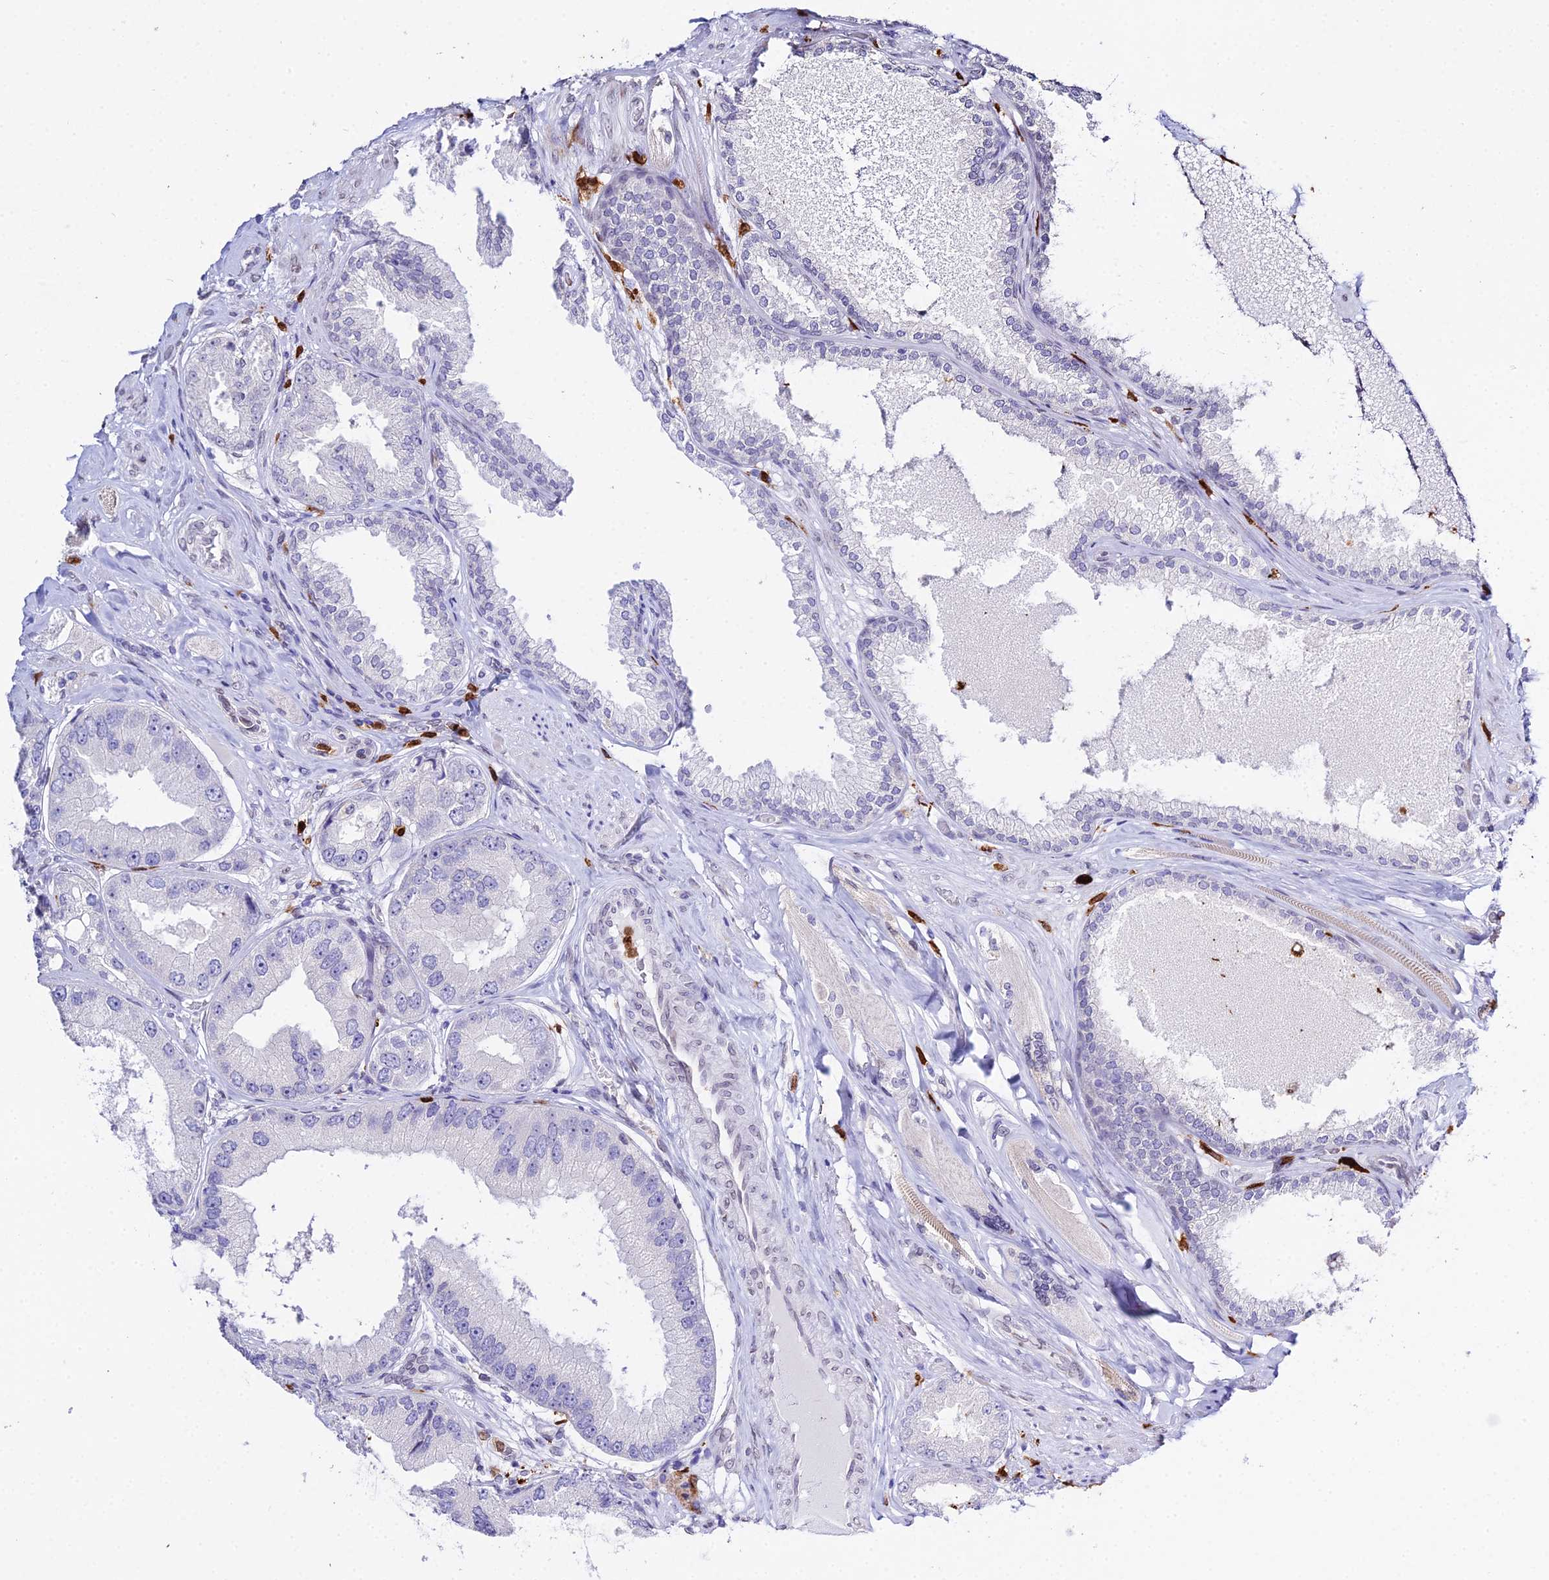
{"staining": {"intensity": "negative", "quantity": "none", "location": "none"}, "tissue": "prostate cancer", "cell_type": "Tumor cells", "image_type": "cancer", "snomed": [{"axis": "morphology", "description": "Adenocarcinoma, High grade"}, {"axis": "topography", "description": "Prostate"}], "caption": "The histopathology image demonstrates no staining of tumor cells in prostate cancer.", "gene": "MCM10", "patient": {"sex": "male", "age": 71}}